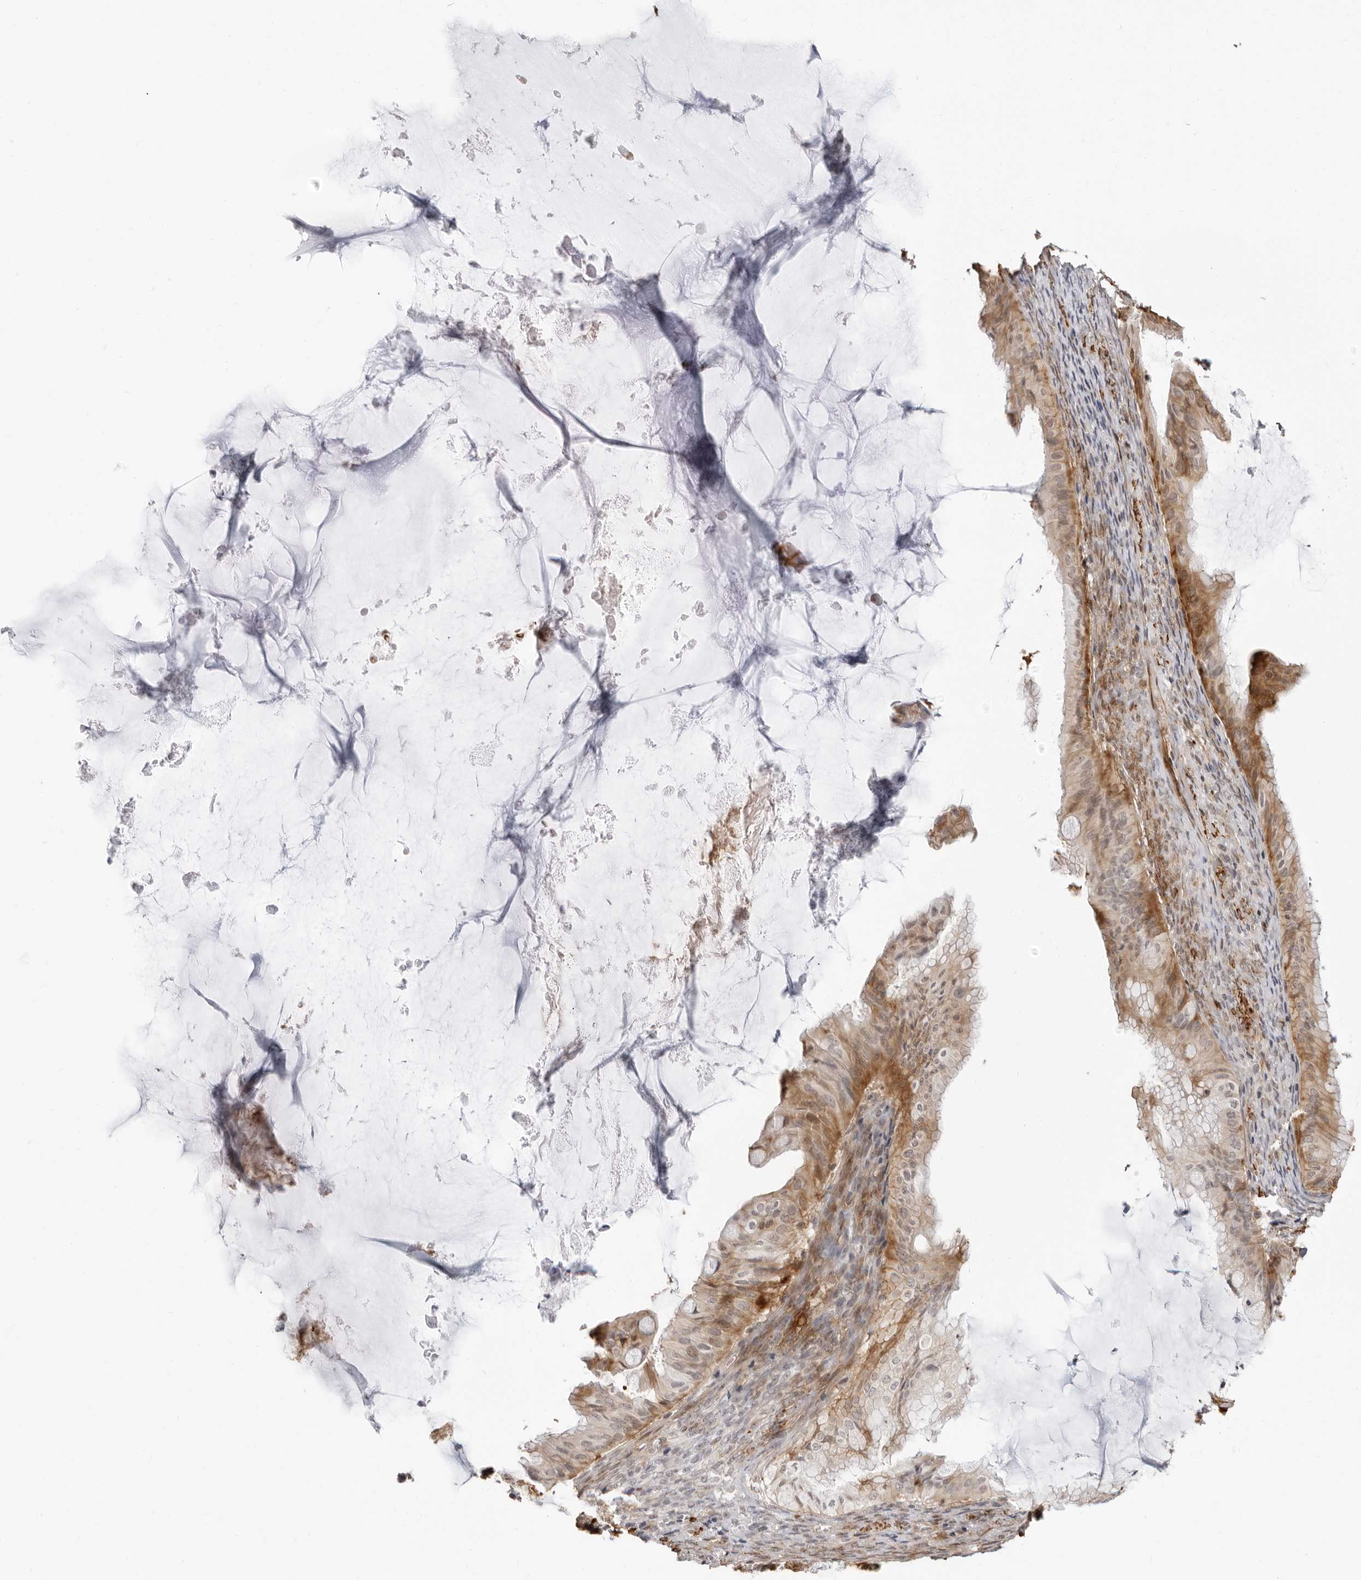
{"staining": {"intensity": "moderate", "quantity": ">75%", "location": "cytoplasmic/membranous"}, "tissue": "ovarian cancer", "cell_type": "Tumor cells", "image_type": "cancer", "snomed": [{"axis": "morphology", "description": "Cystadenocarcinoma, mucinous, NOS"}, {"axis": "topography", "description": "Ovary"}], "caption": "Mucinous cystadenocarcinoma (ovarian) tissue reveals moderate cytoplasmic/membranous staining in approximately >75% of tumor cells, visualized by immunohistochemistry.", "gene": "UNK", "patient": {"sex": "female", "age": 61}}